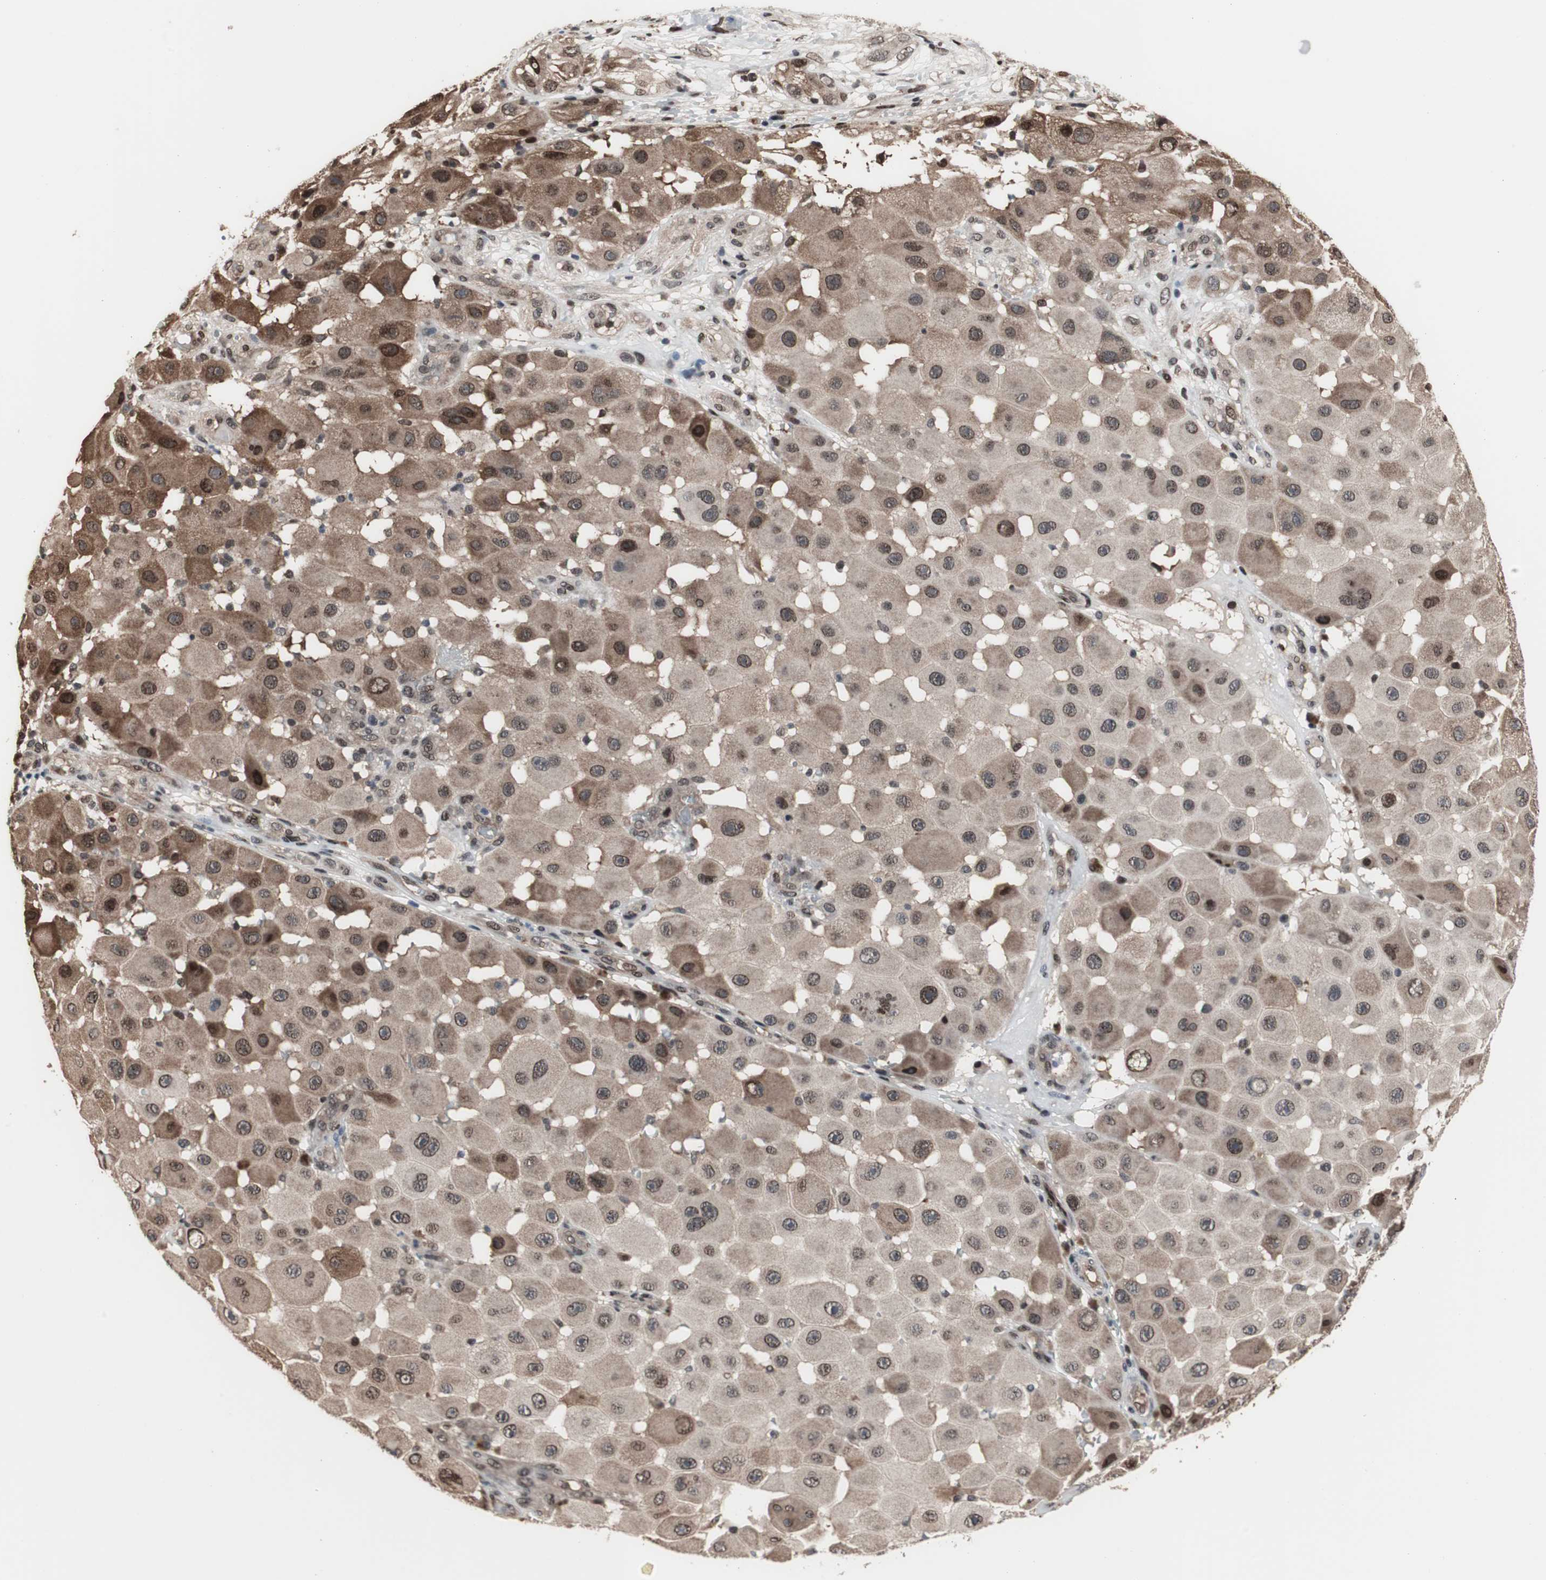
{"staining": {"intensity": "strong", "quantity": ">75%", "location": "nuclear"}, "tissue": "melanoma", "cell_type": "Tumor cells", "image_type": "cancer", "snomed": [{"axis": "morphology", "description": "Malignant melanoma, NOS"}, {"axis": "topography", "description": "Skin"}], "caption": "Immunohistochemical staining of human melanoma reveals high levels of strong nuclear protein staining in about >75% of tumor cells.", "gene": "POGZ", "patient": {"sex": "female", "age": 81}}